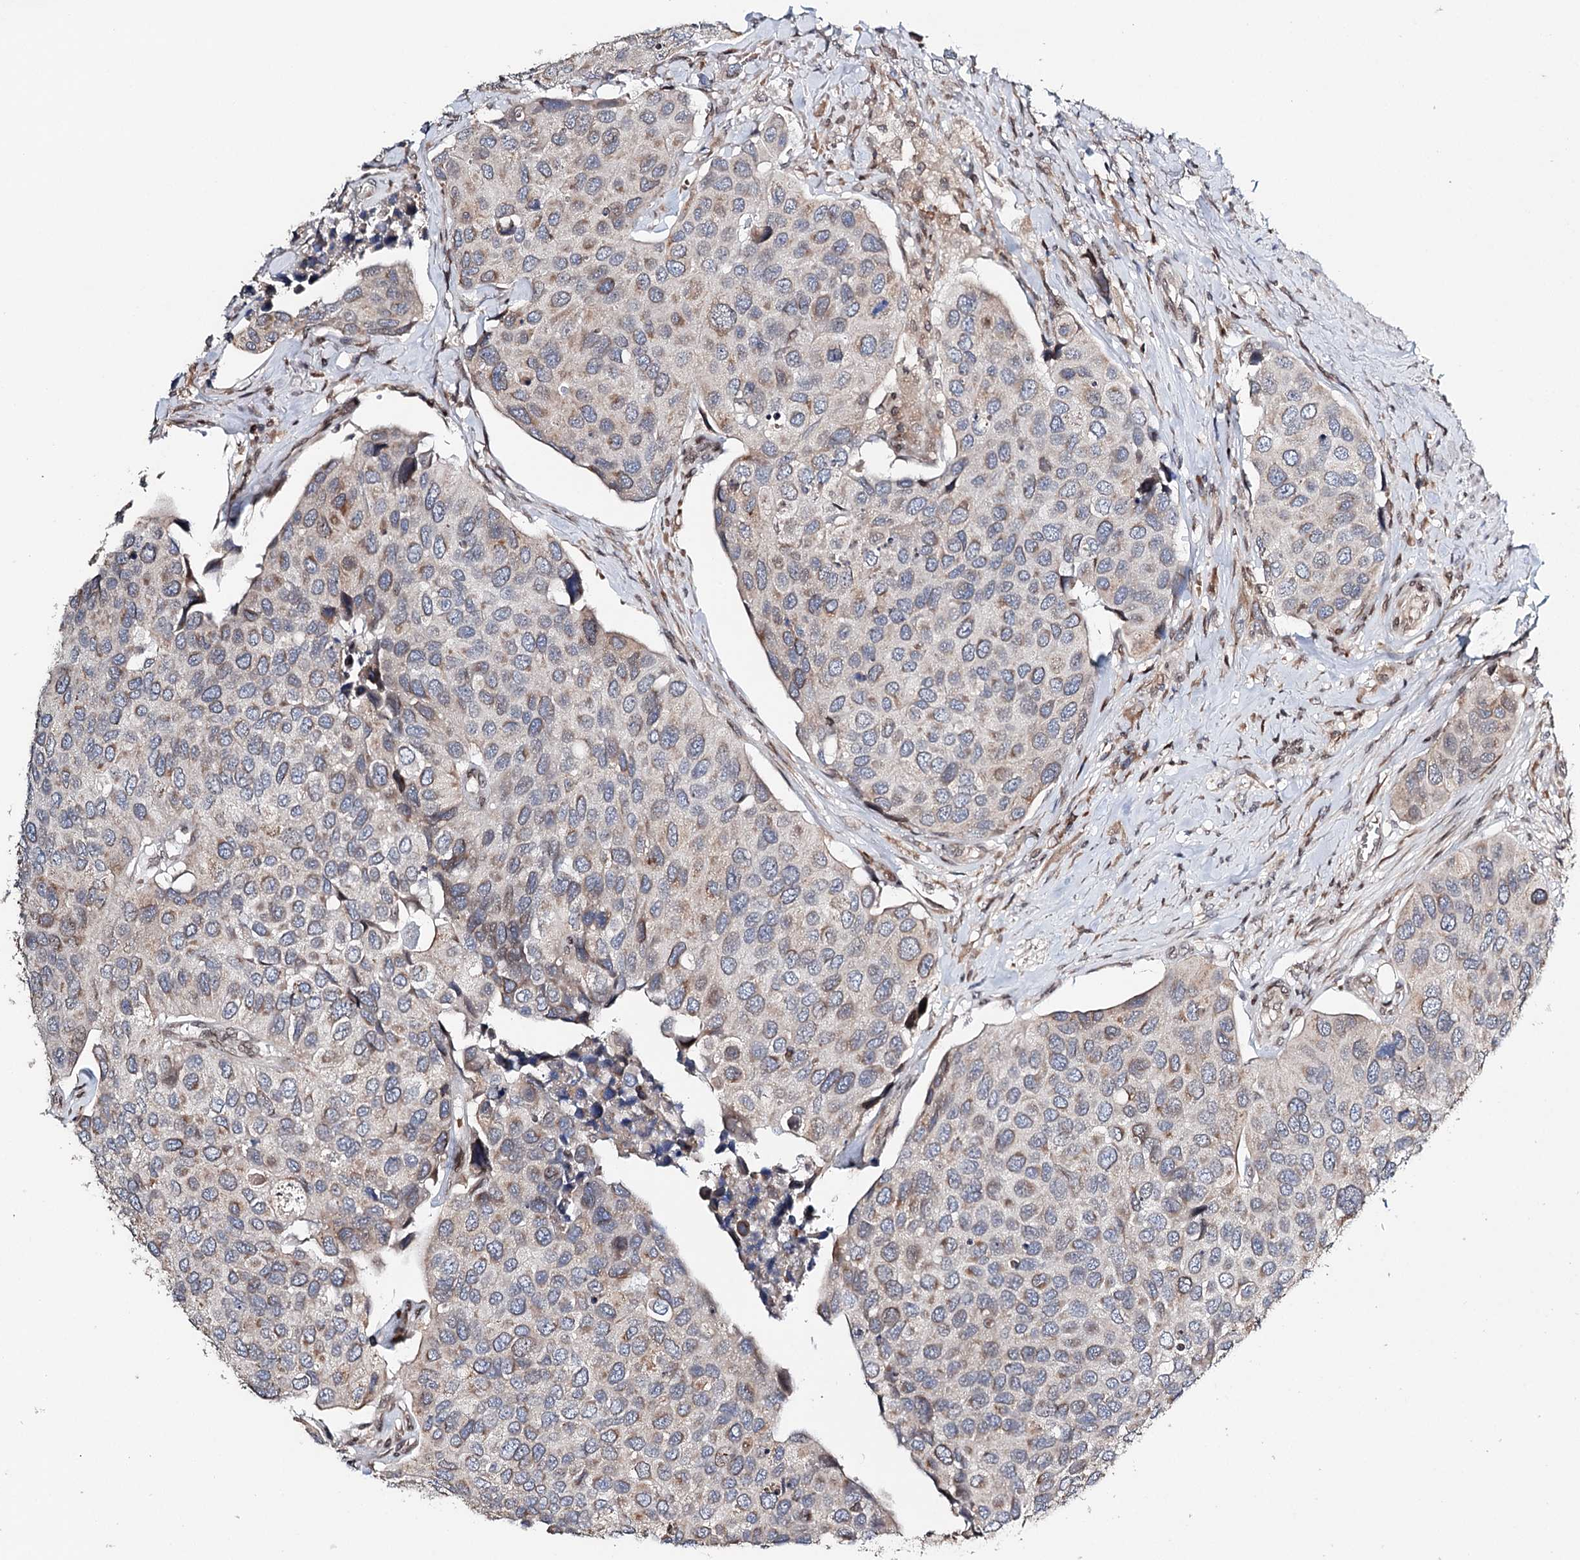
{"staining": {"intensity": "weak", "quantity": "25%-75%", "location": "cytoplasmic/membranous"}, "tissue": "urothelial cancer", "cell_type": "Tumor cells", "image_type": "cancer", "snomed": [{"axis": "morphology", "description": "Urothelial carcinoma, High grade"}, {"axis": "topography", "description": "Urinary bladder"}], "caption": "An image of human high-grade urothelial carcinoma stained for a protein exhibits weak cytoplasmic/membranous brown staining in tumor cells.", "gene": "CFAP46", "patient": {"sex": "male", "age": 74}}